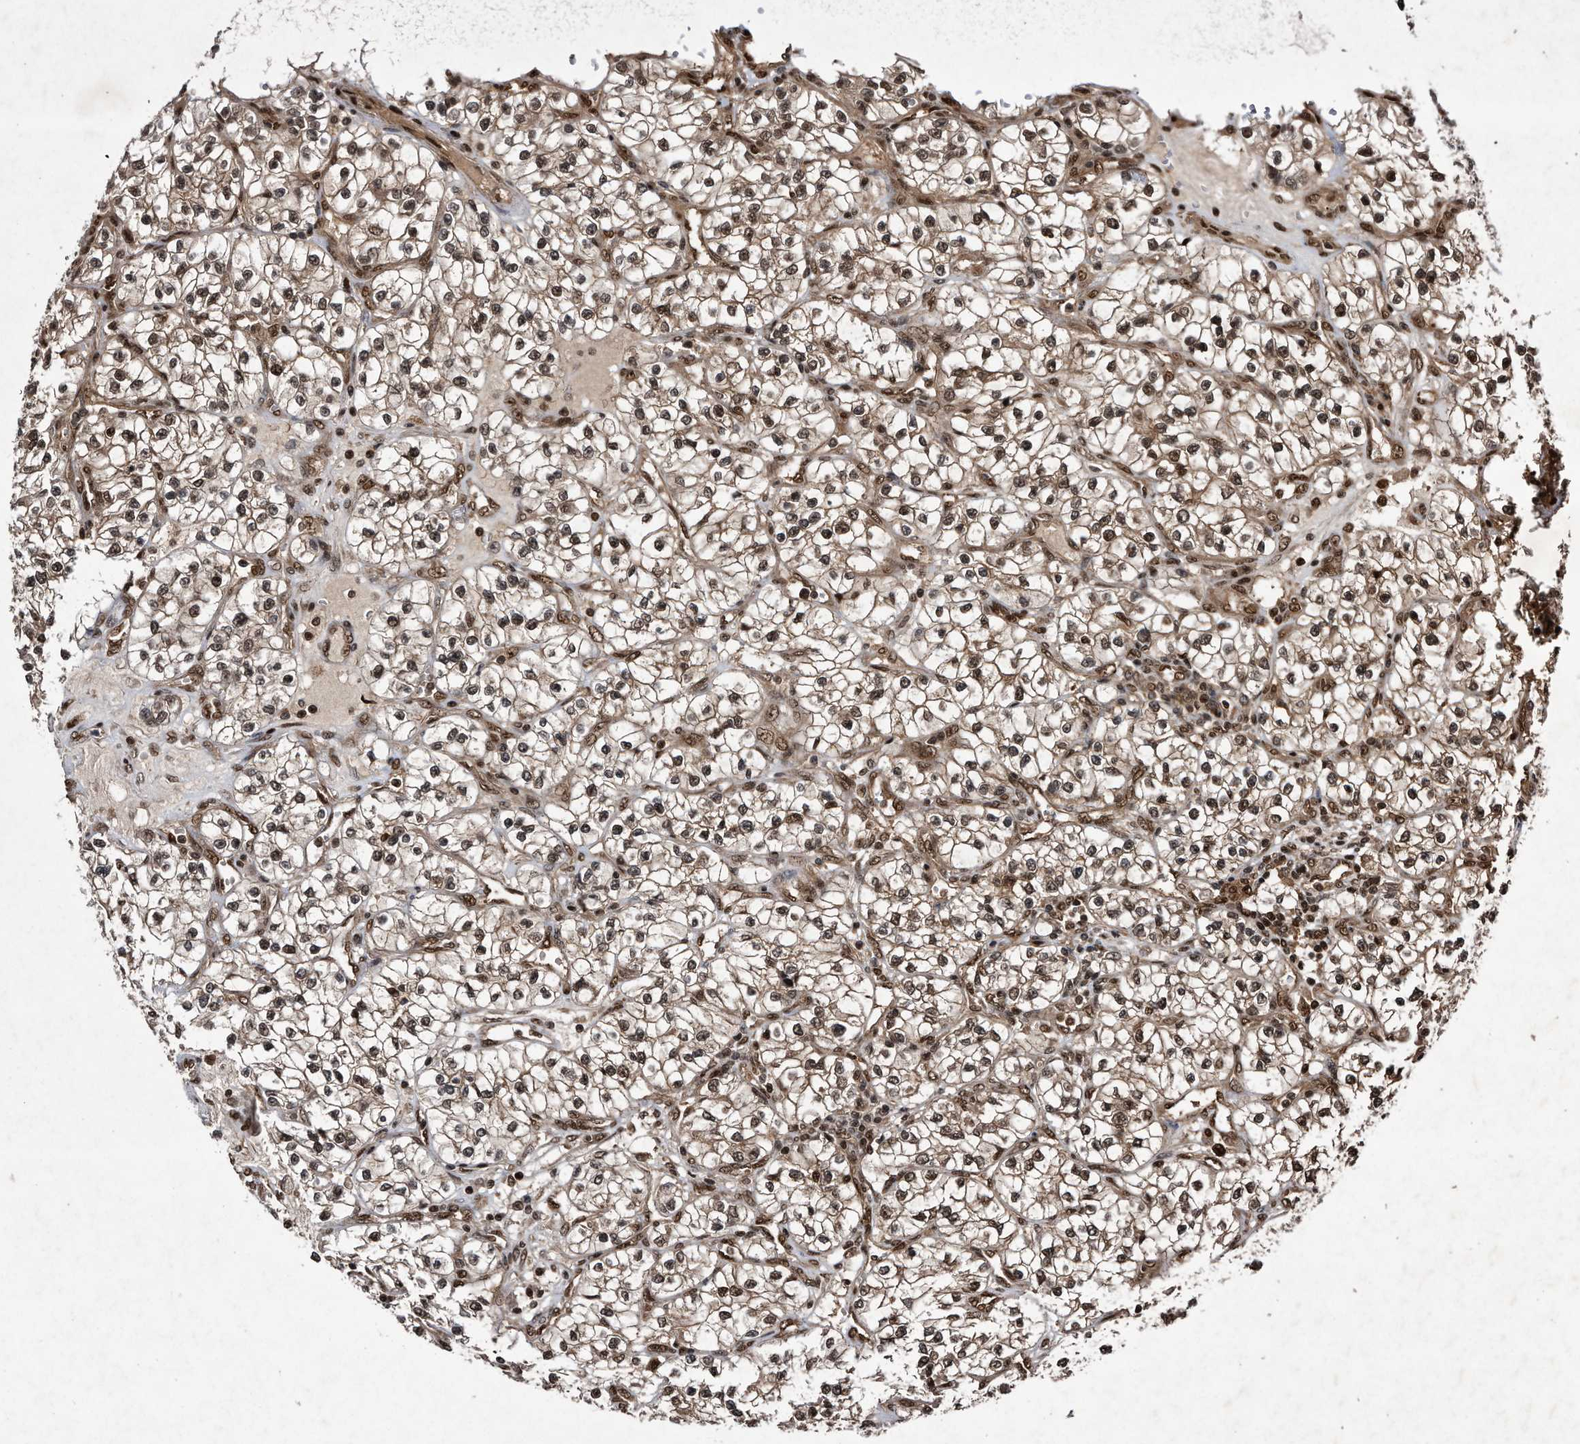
{"staining": {"intensity": "moderate", "quantity": ">75%", "location": "nuclear"}, "tissue": "renal cancer", "cell_type": "Tumor cells", "image_type": "cancer", "snomed": [{"axis": "morphology", "description": "Adenocarcinoma, NOS"}, {"axis": "topography", "description": "Kidney"}], "caption": "An IHC histopathology image of tumor tissue is shown. Protein staining in brown shows moderate nuclear positivity in renal adenocarcinoma within tumor cells.", "gene": "RAD23B", "patient": {"sex": "female", "age": 57}}